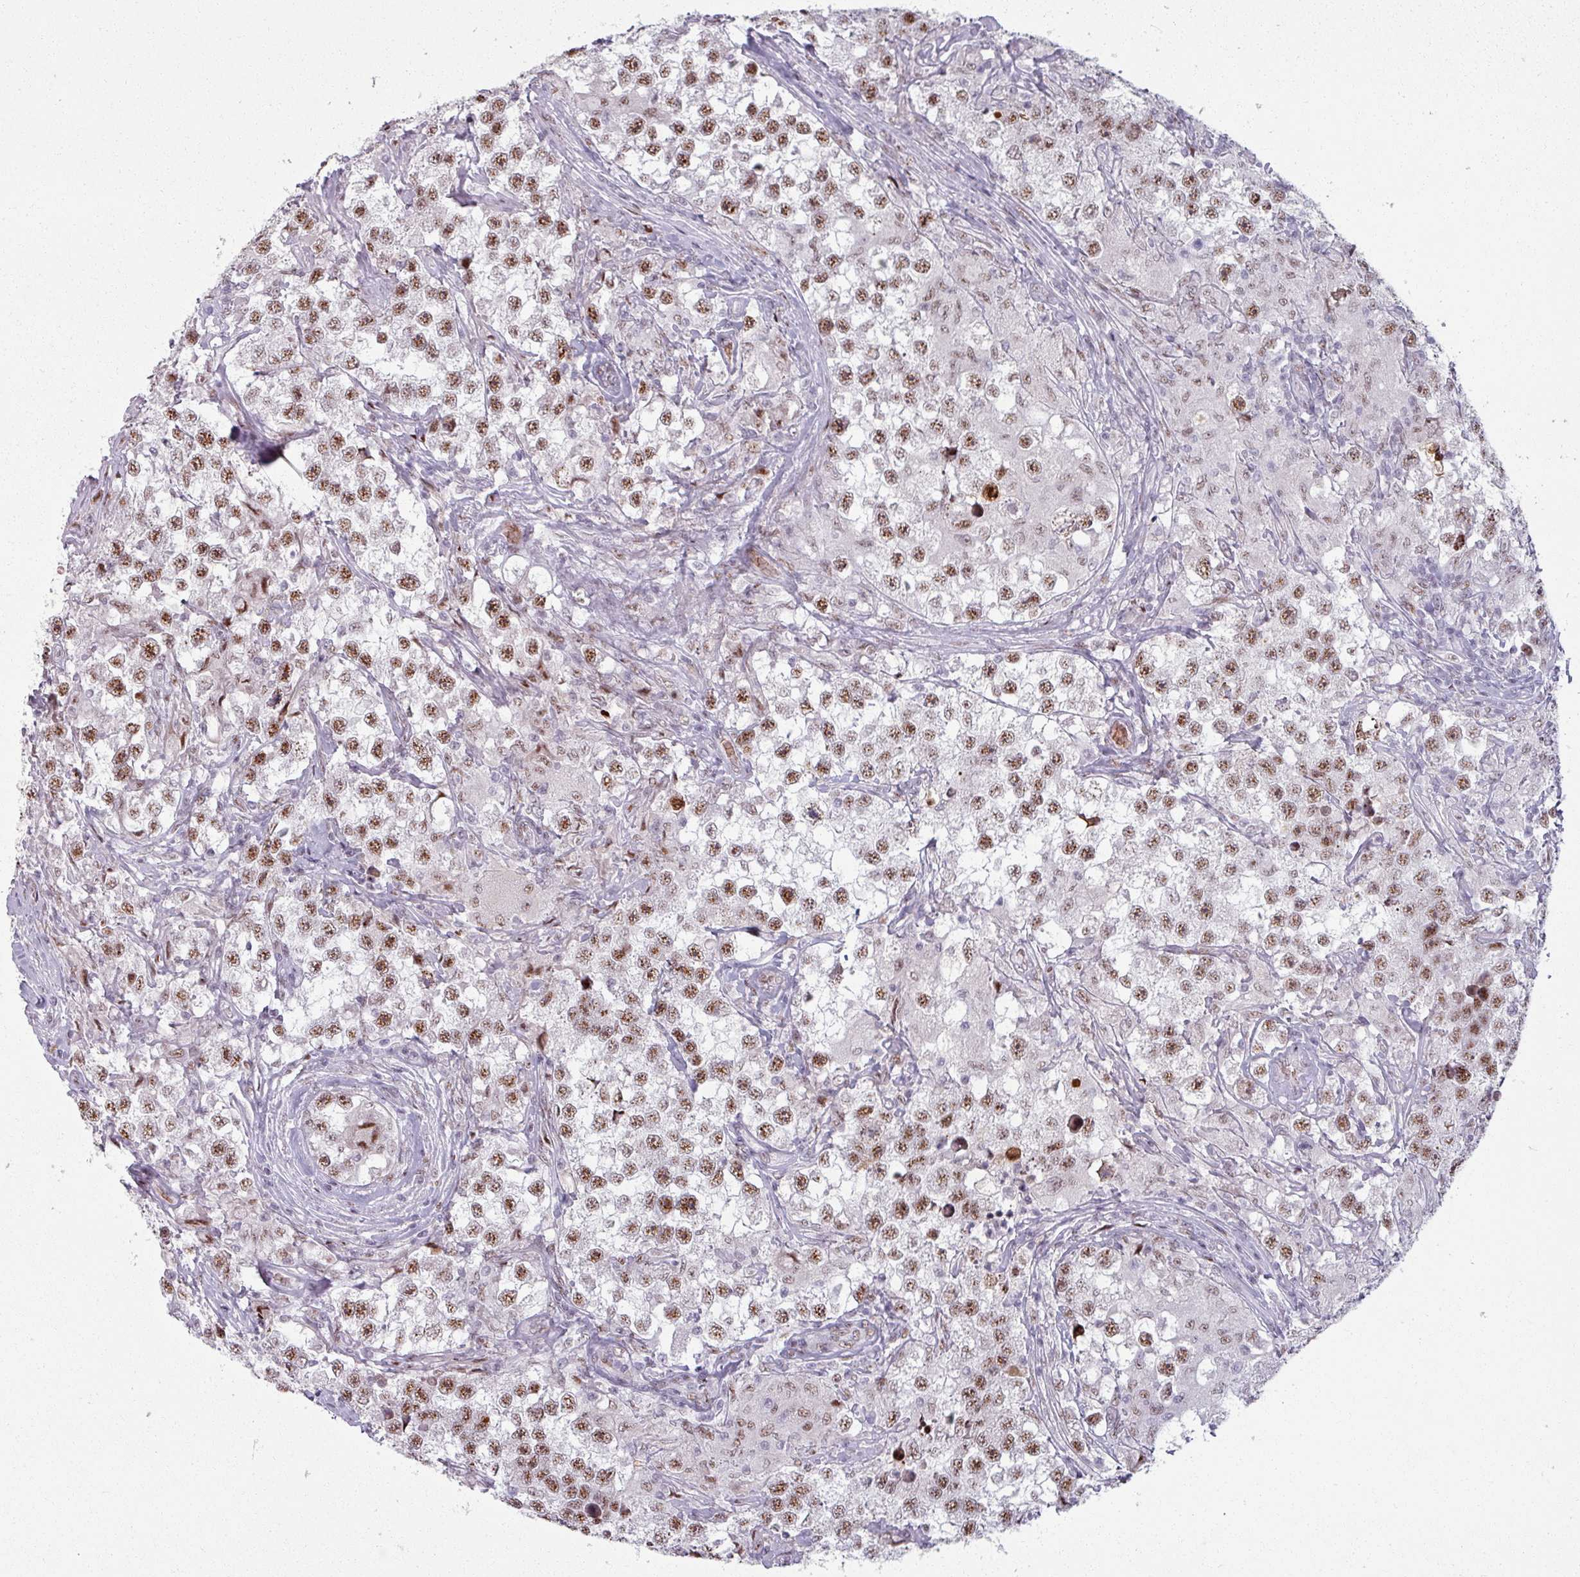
{"staining": {"intensity": "moderate", "quantity": ">75%", "location": "nuclear"}, "tissue": "testis cancer", "cell_type": "Tumor cells", "image_type": "cancer", "snomed": [{"axis": "morphology", "description": "Seminoma, NOS"}, {"axis": "topography", "description": "Testis"}], "caption": "Protein staining of testis cancer (seminoma) tissue reveals moderate nuclear staining in about >75% of tumor cells.", "gene": "NCOR1", "patient": {"sex": "male", "age": 46}}